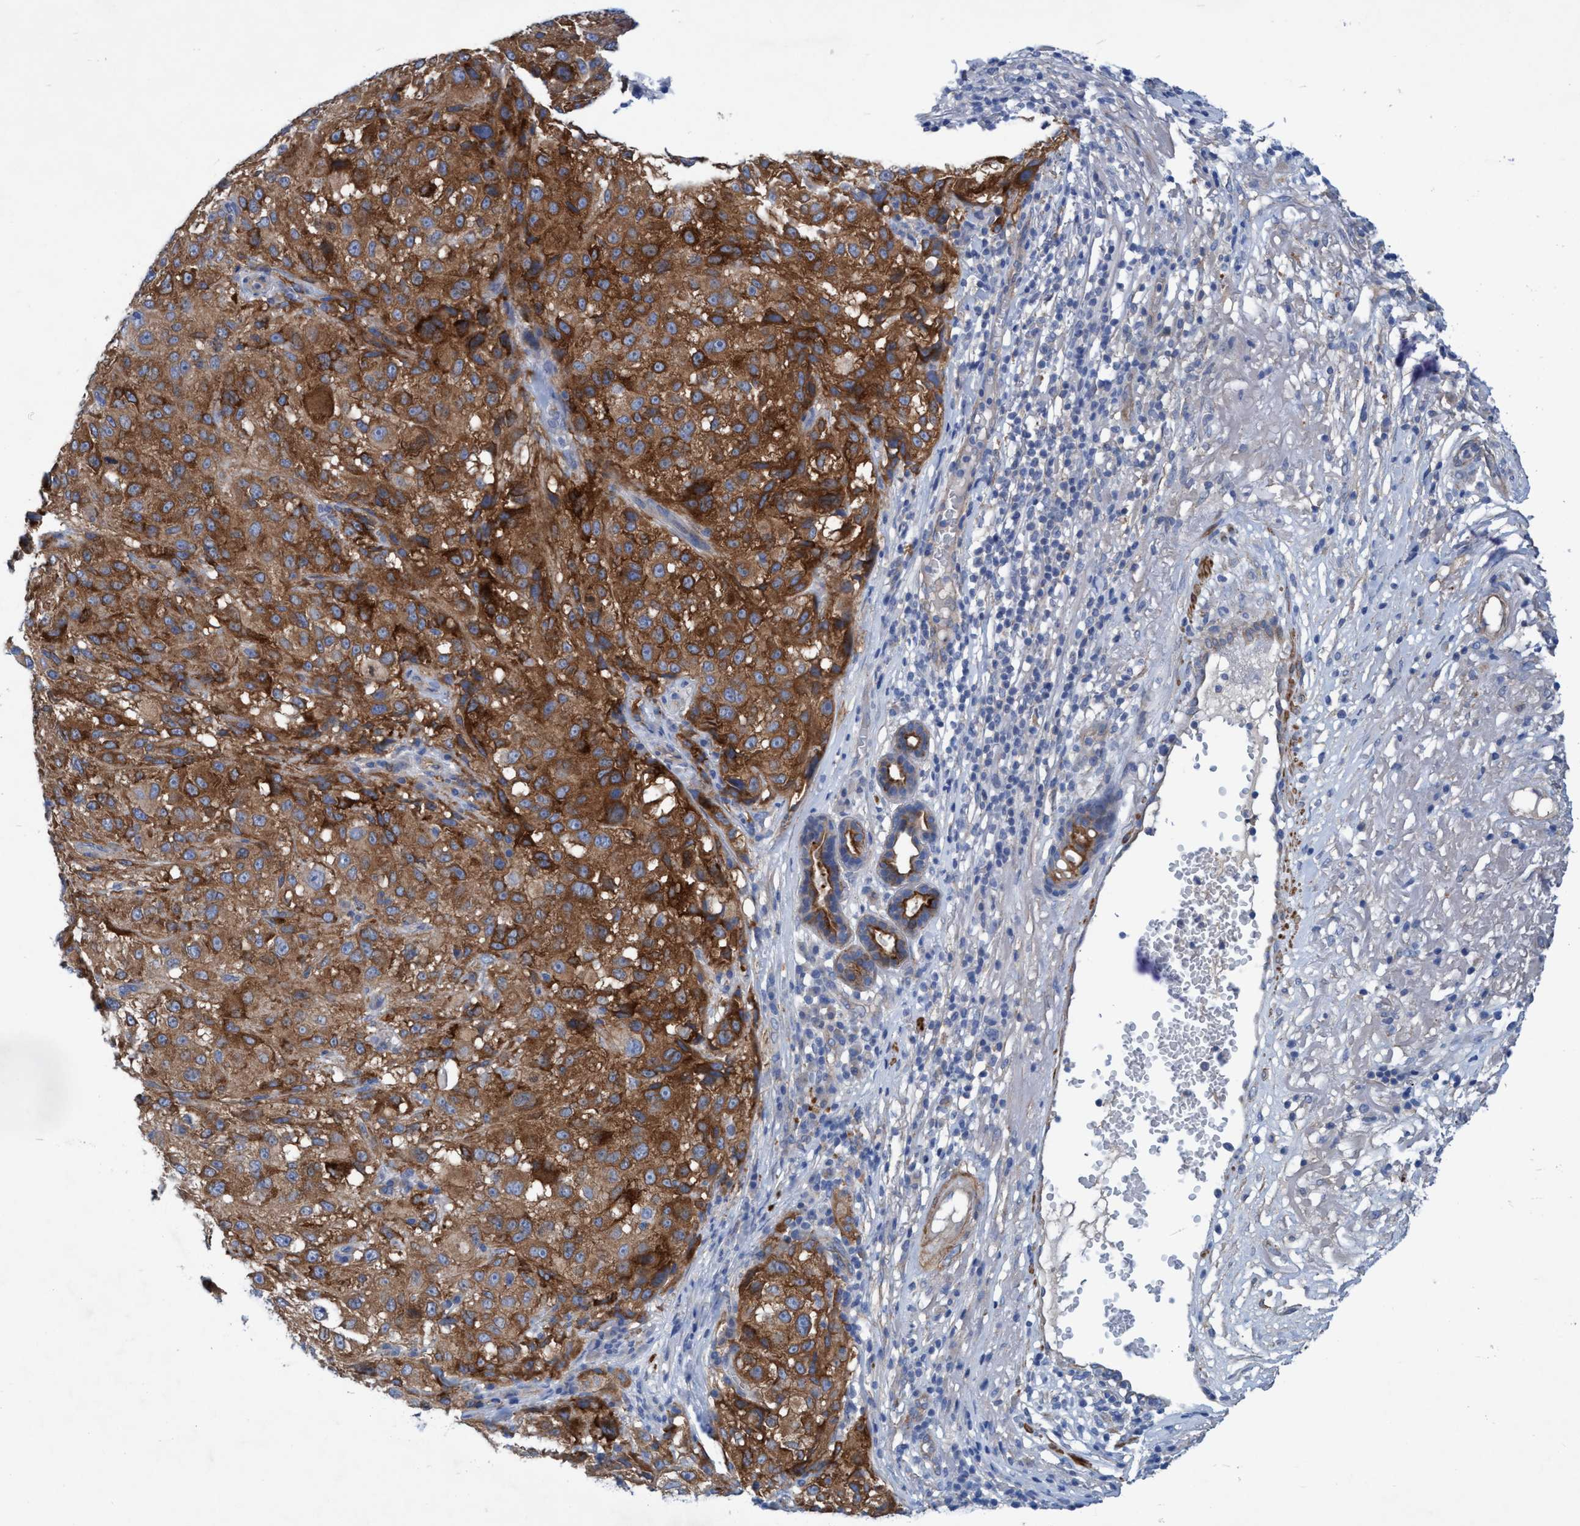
{"staining": {"intensity": "strong", "quantity": ">75%", "location": "cytoplasmic/membranous"}, "tissue": "melanoma", "cell_type": "Tumor cells", "image_type": "cancer", "snomed": [{"axis": "morphology", "description": "Necrosis, NOS"}, {"axis": "morphology", "description": "Malignant melanoma, NOS"}, {"axis": "topography", "description": "Skin"}], "caption": "Protein staining of malignant melanoma tissue displays strong cytoplasmic/membranous positivity in approximately >75% of tumor cells.", "gene": "GULP1", "patient": {"sex": "female", "age": 87}}